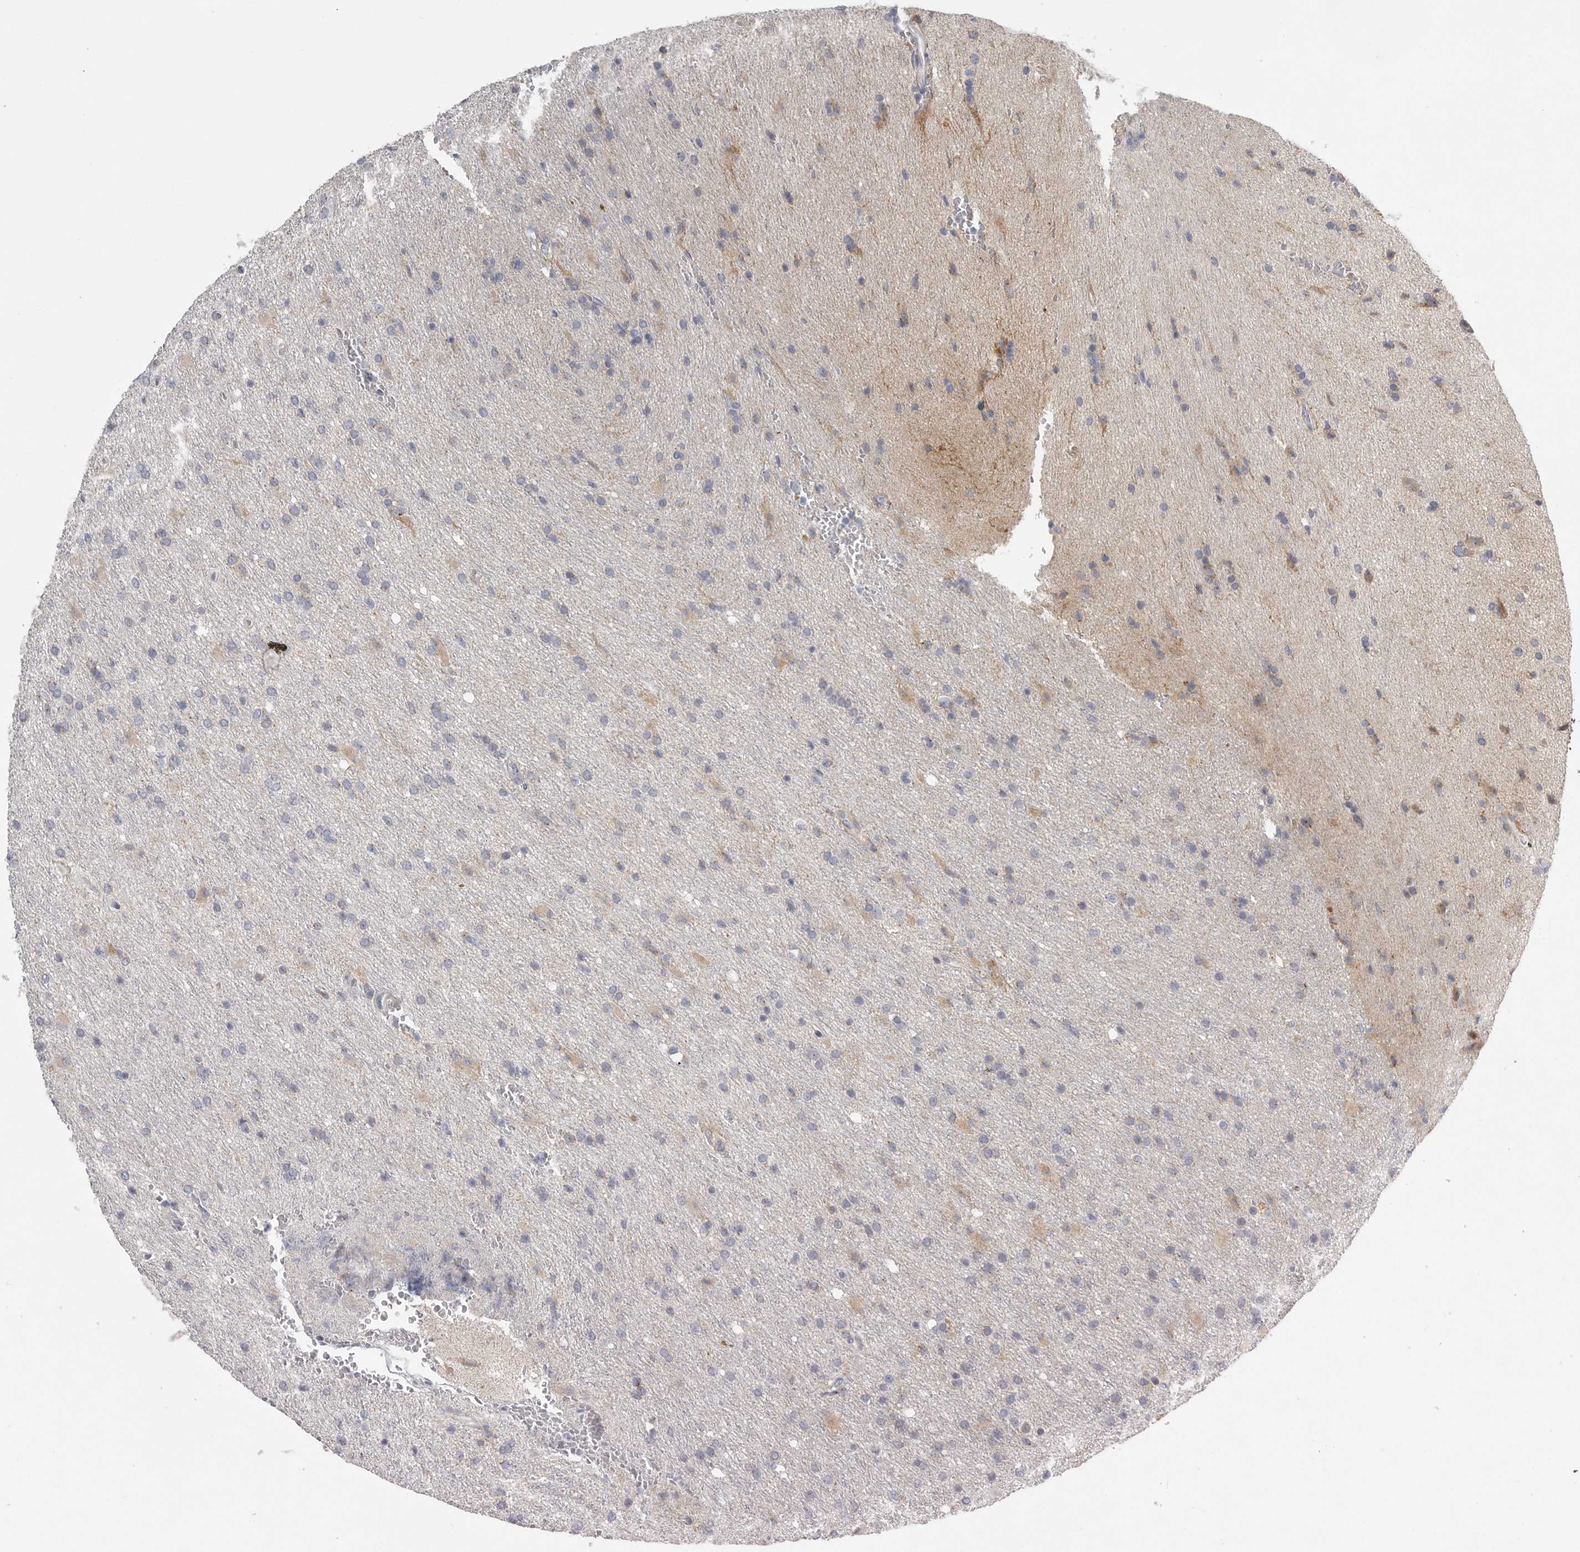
{"staining": {"intensity": "moderate", "quantity": "<25%", "location": "cytoplasmic/membranous"}, "tissue": "glioma", "cell_type": "Tumor cells", "image_type": "cancer", "snomed": [{"axis": "morphology", "description": "Glioma, malignant, High grade"}, {"axis": "topography", "description": "Brain"}], "caption": "Immunohistochemistry (DAB (3,3'-diaminobenzidine)) staining of human malignant high-grade glioma reveals moderate cytoplasmic/membranous protein staining in approximately <25% of tumor cells.", "gene": "SDC3", "patient": {"sex": "female", "age": 57}}